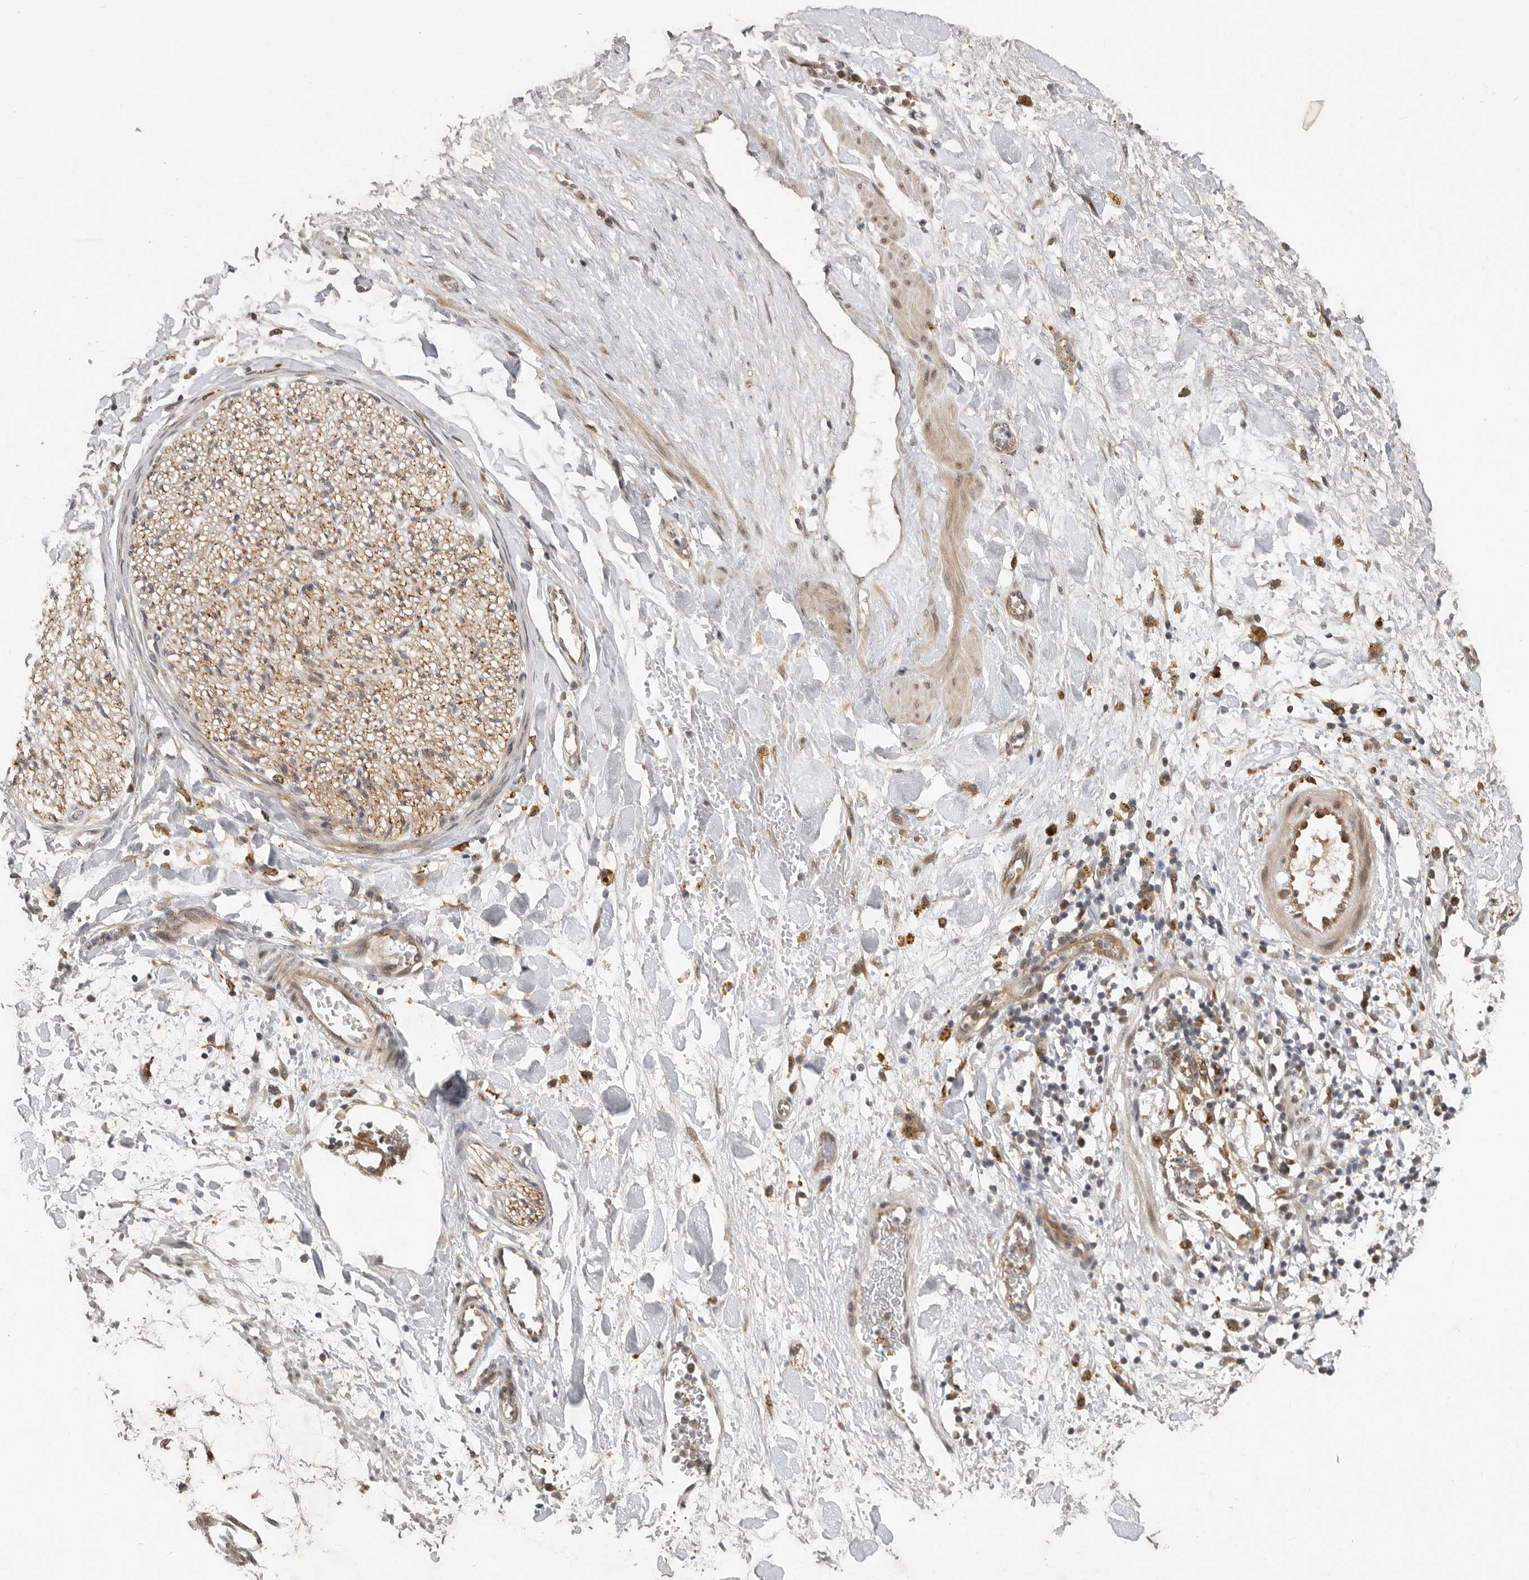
{"staining": {"intensity": "weak", "quantity": "25%-75%", "location": "cytoplasmic/membranous"}, "tissue": "adipose tissue", "cell_type": "Adipocytes", "image_type": "normal", "snomed": [{"axis": "morphology", "description": "Normal tissue, NOS"}, {"axis": "topography", "description": "Kidney"}, {"axis": "topography", "description": "Peripheral nerve tissue"}], "caption": "A low amount of weak cytoplasmic/membranous staining is appreciated in about 25%-75% of adipocytes in unremarkable adipose tissue. (brown staining indicates protein expression, while blue staining denotes nuclei).", "gene": "OSBPL9", "patient": {"sex": "male", "age": 7}}